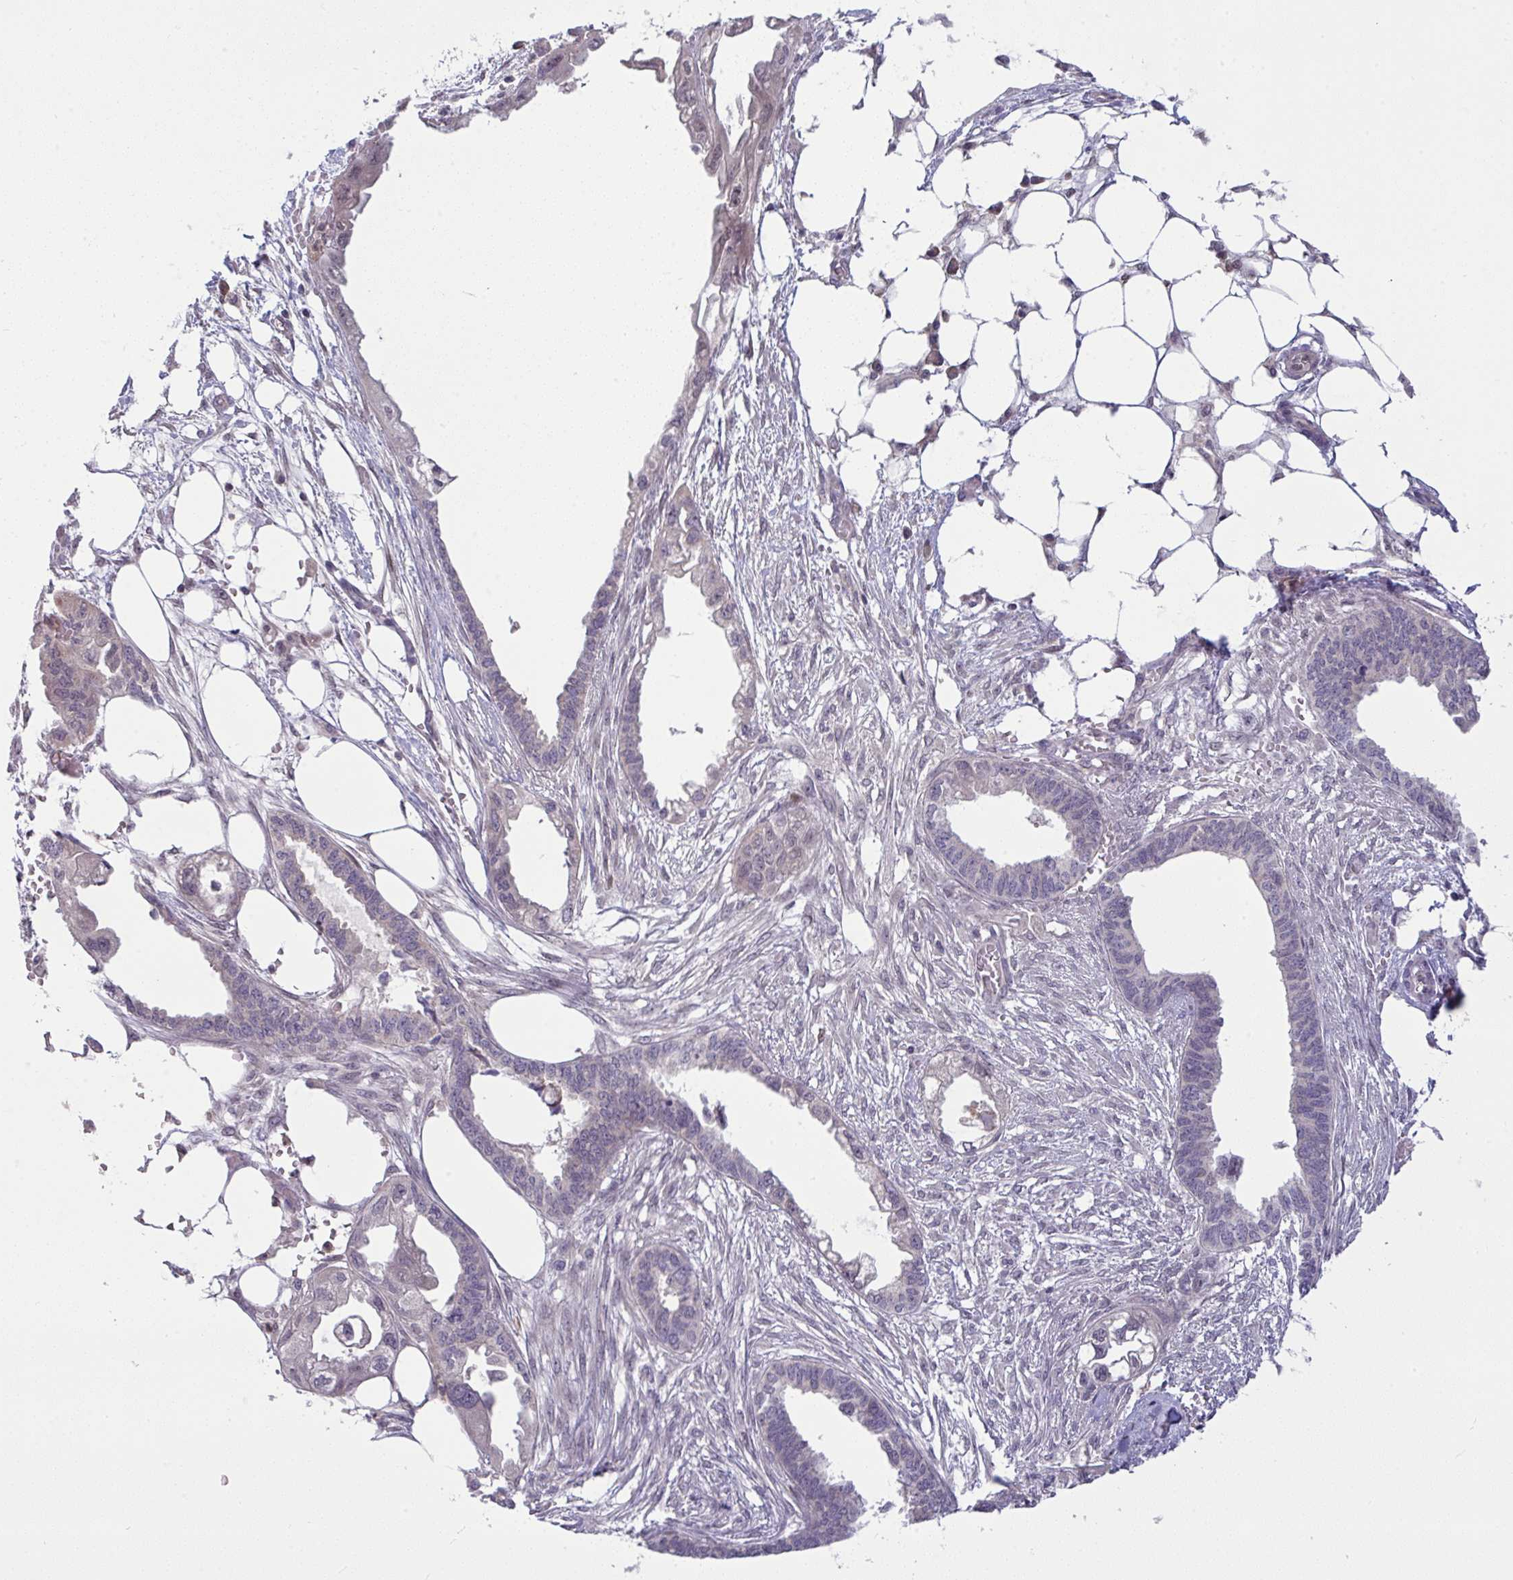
{"staining": {"intensity": "weak", "quantity": "<25%", "location": "cytoplasmic/membranous"}, "tissue": "endometrial cancer", "cell_type": "Tumor cells", "image_type": "cancer", "snomed": [{"axis": "morphology", "description": "Adenocarcinoma, NOS"}, {"axis": "morphology", "description": "Adenocarcinoma, metastatic, NOS"}, {"axis": "topography", "description": "Adipose tissue"}, {"axis": "topography", "description": "Endometrium"}], "caption": "An immunohistochemistry micrograph of adenocarcinoma (endometrial) is shown. There is no staining in tumor cells of adenocarcinoma (endometrial).", "gene": "KLF2", "patient": {"sex": "female", "age": 67}}